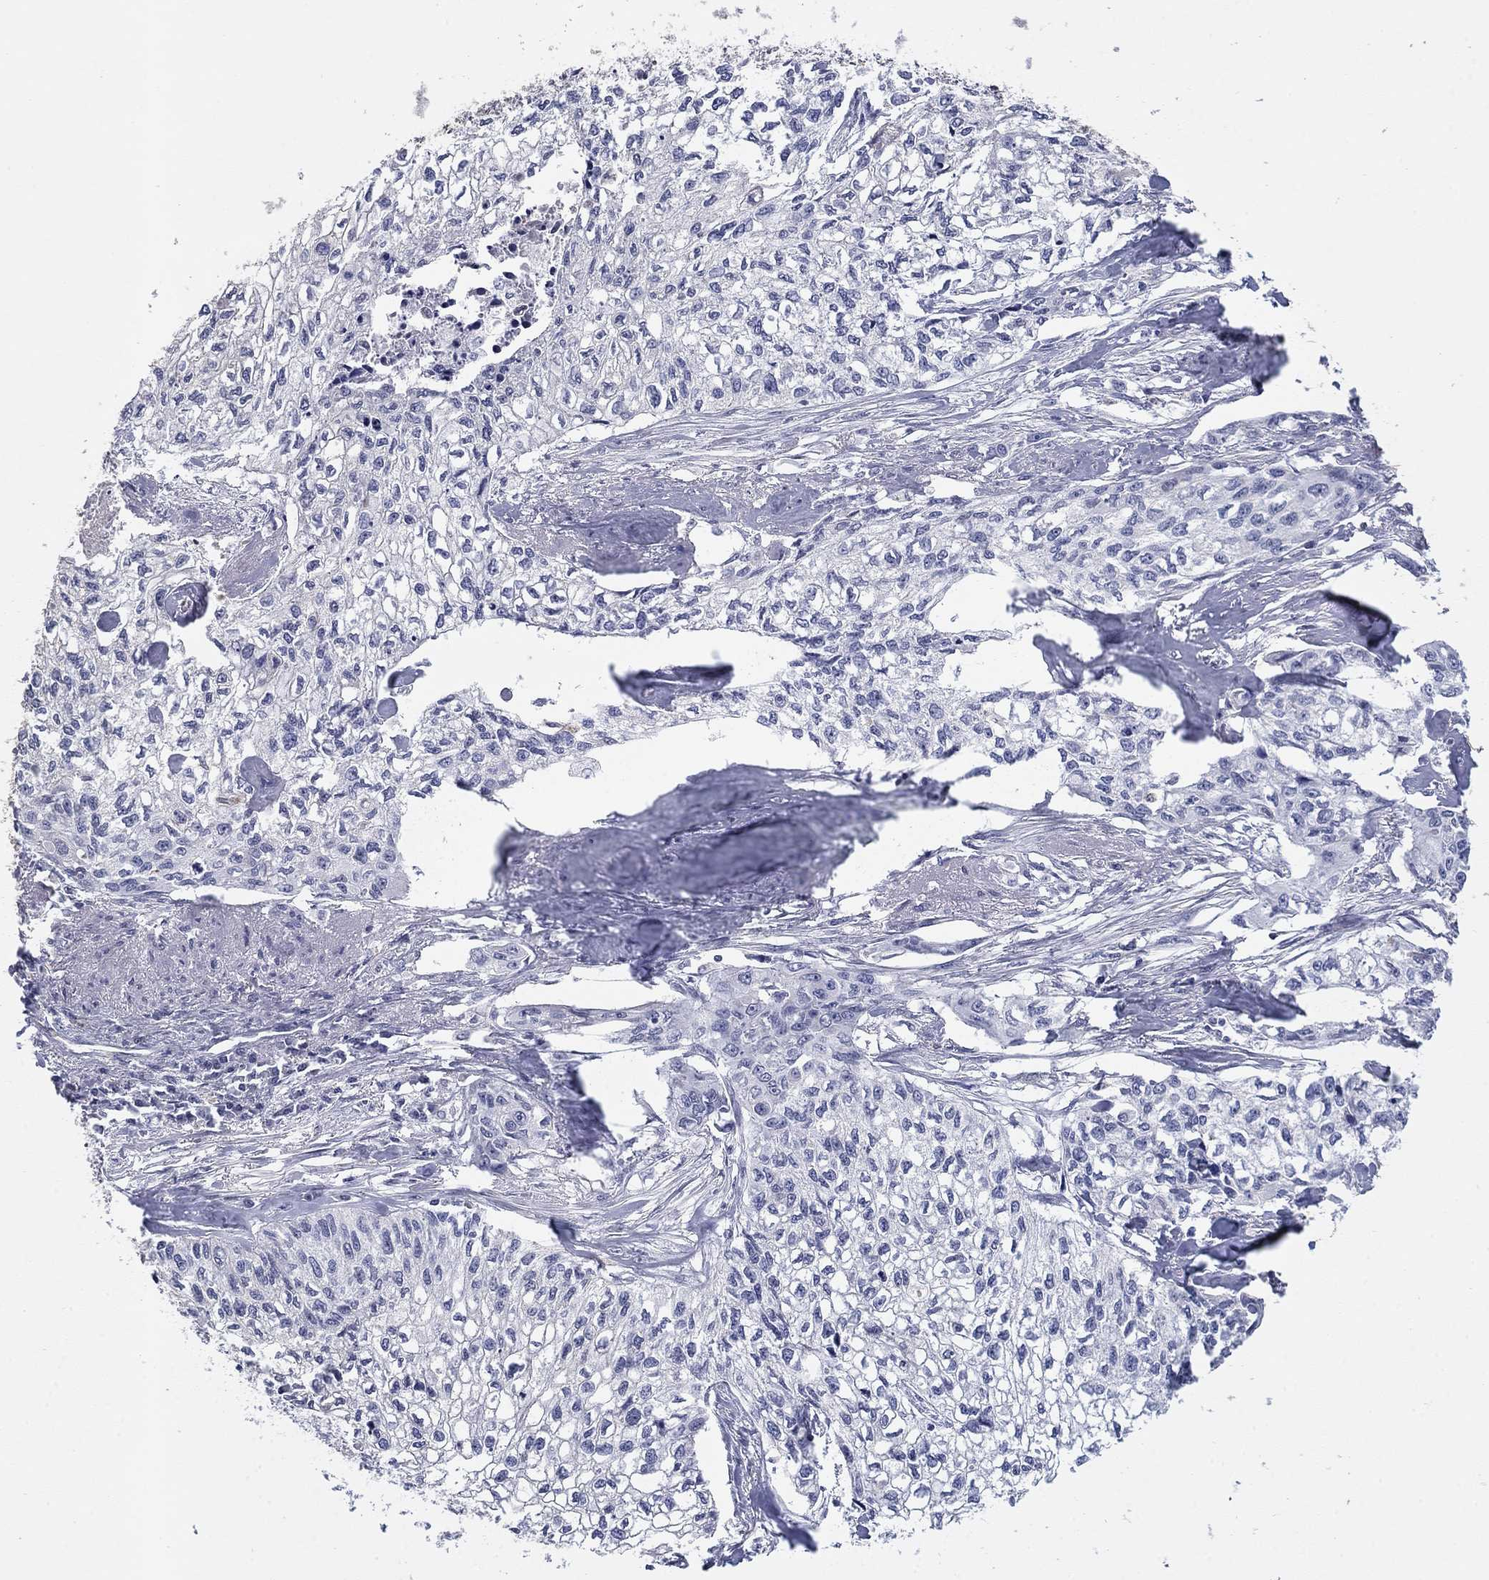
{"staining": {"intensity": "negative", "quantity": "none", "location": "none"}, "tissue": "cervical cancer", "cell_type": "Tumor cells", "image_type": "cancer", "snomed": [{"axis": "morphology", "description": "Squamous cell carcinoma, NOS"}, {"axis": "topography", "description": "Cervix"}], "caption": "Immunohistochemistry (IHC) photomicrograph of human cervical squamous cell carcinoma stained for a protein (brown), which reveals no staining in tumor cells. (Brightfield microscopy of DAB (3,3'-diaminobenzidine) immunohistochemistry (IHC) at high magnification).", "gene": "GRIA3", "patient": {"sex": "female", "age": 58}}